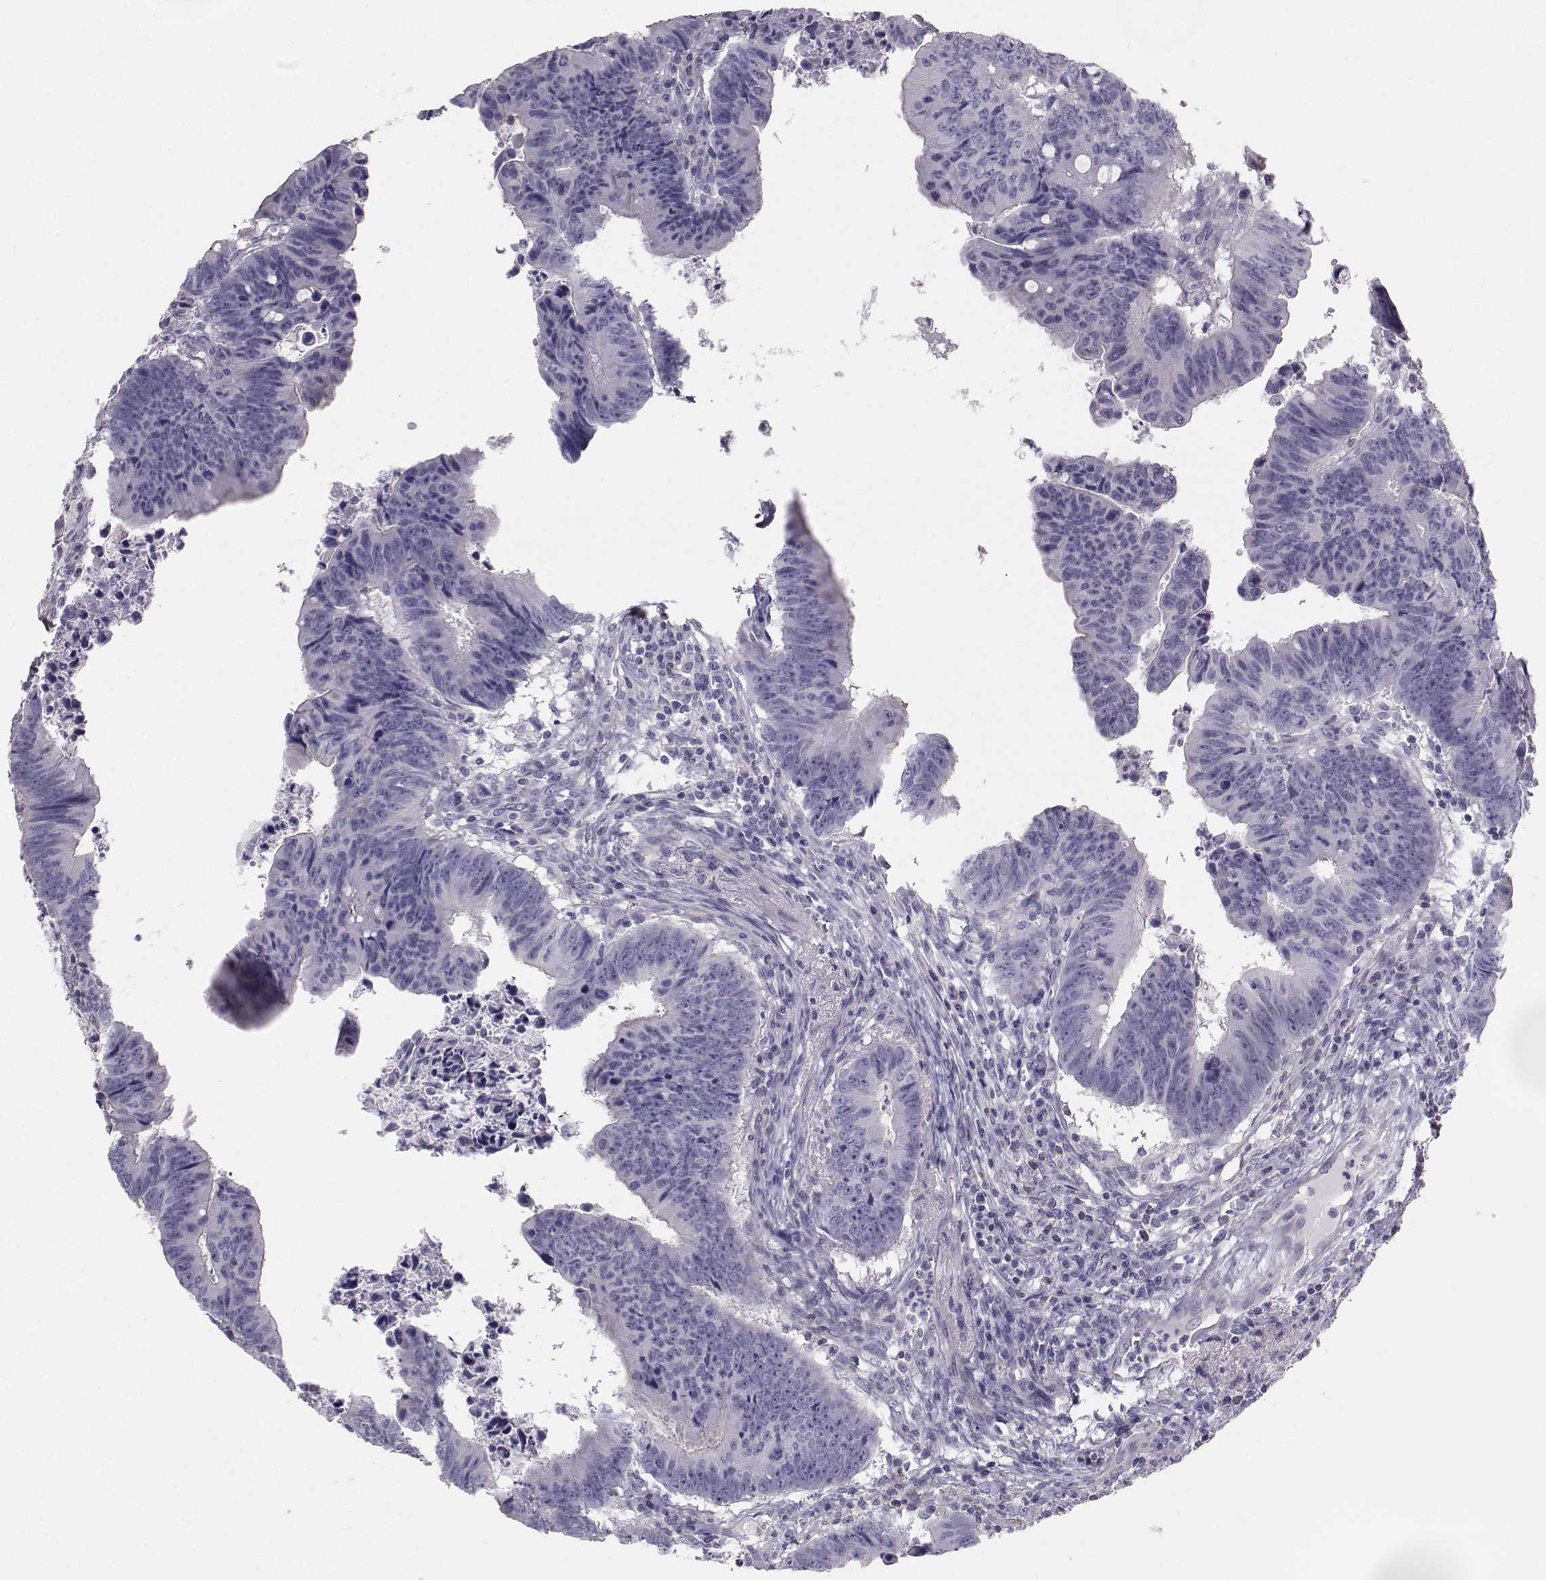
{"staining": {"intensity": "negative", "quantity": "none", "location": "none"}, "tissue": "colorectal cancer", "cell_type": "Tumor cells", "image_type": "cancer", "snomed": [{"axis": "morphology", "description": "Adenocarcinoma, NOS"}, {"axis": "topography", "description": "Colon"}], "caption": "IHC of adenocarcinoma (colorectal) reveals no staining in tumor cells.", "gene": "GARIN3", "patient": {"sex": "female", "age": 87}}